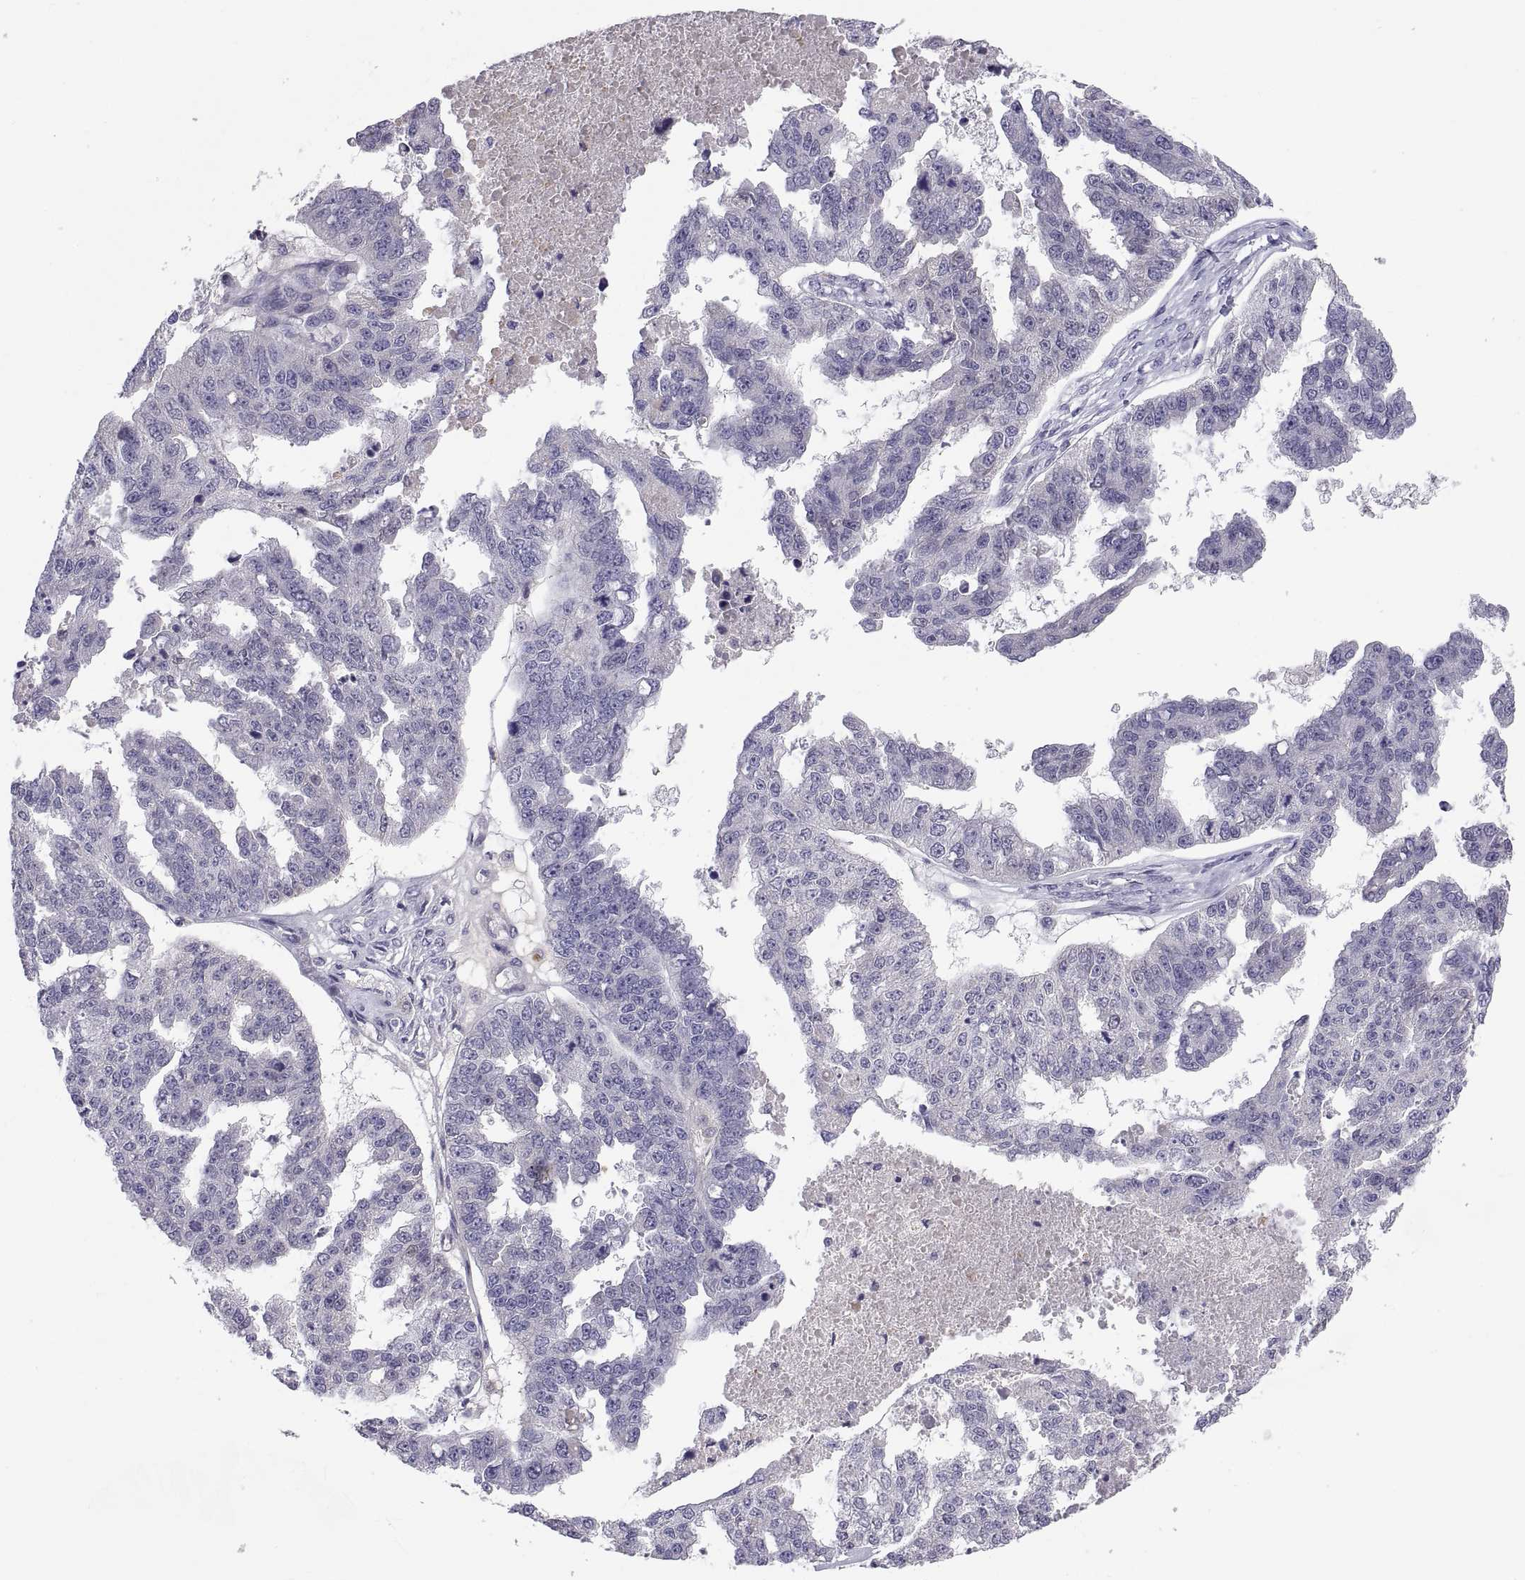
{"staining": {"intensity": "negative", "quantity": "none", "location": "none"}, "tissue": "ovarian cancer", "cell_type": "Tumor cells", "image_type": "cancer", "snomed": [{"axis": "morphology", "description": "Cystadenocarcinoma, serous, NOS"}, {"axis": "topography", "description": "Ovary"}], "caption": "This is an IHC micrograph of ovarian cancer. There is no expression in tumor cells.", "gene": "PKP1", "patient": {"sex": "female", "age": 58}}